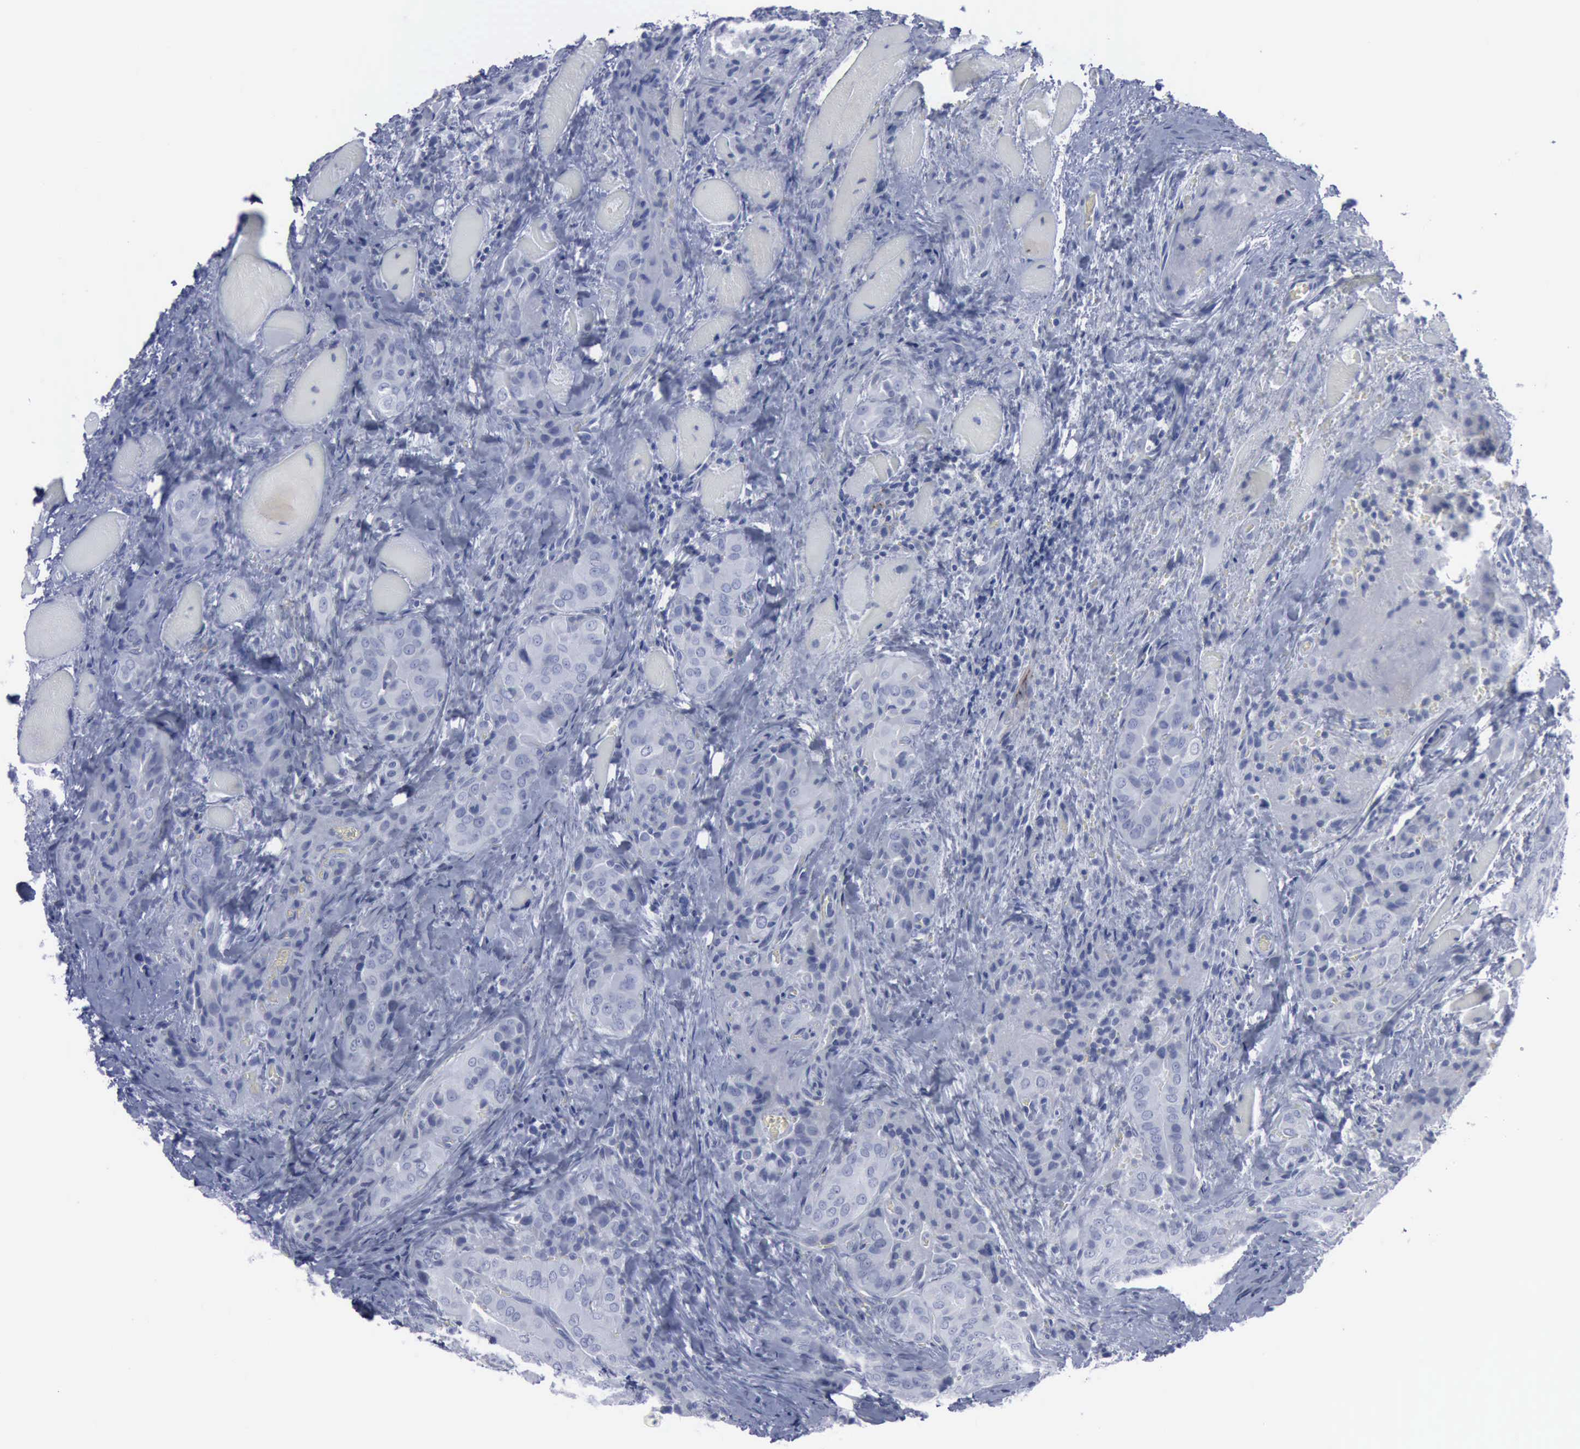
{"staining": {"intensity": "negative", "quantity": "none", "location": "none"}, "tissue": "thyroid cancer", "cell_type": "Tumor cells", "image_type": "cancer", "snomed": [{"axis": "morphology", "description": "Papillary adenocarcinoma, NOS"}, {"axis": "topography", "description": "Thyroid gland"}], "caption": "Human thyroid cancer (papillary adenocarcinoma) stained for a protein using immunohistochemistry (IHC) reveals no staining in tumor cells.", "gene": "VCAM1", "patient": {"sex": "female", "age": 71}}